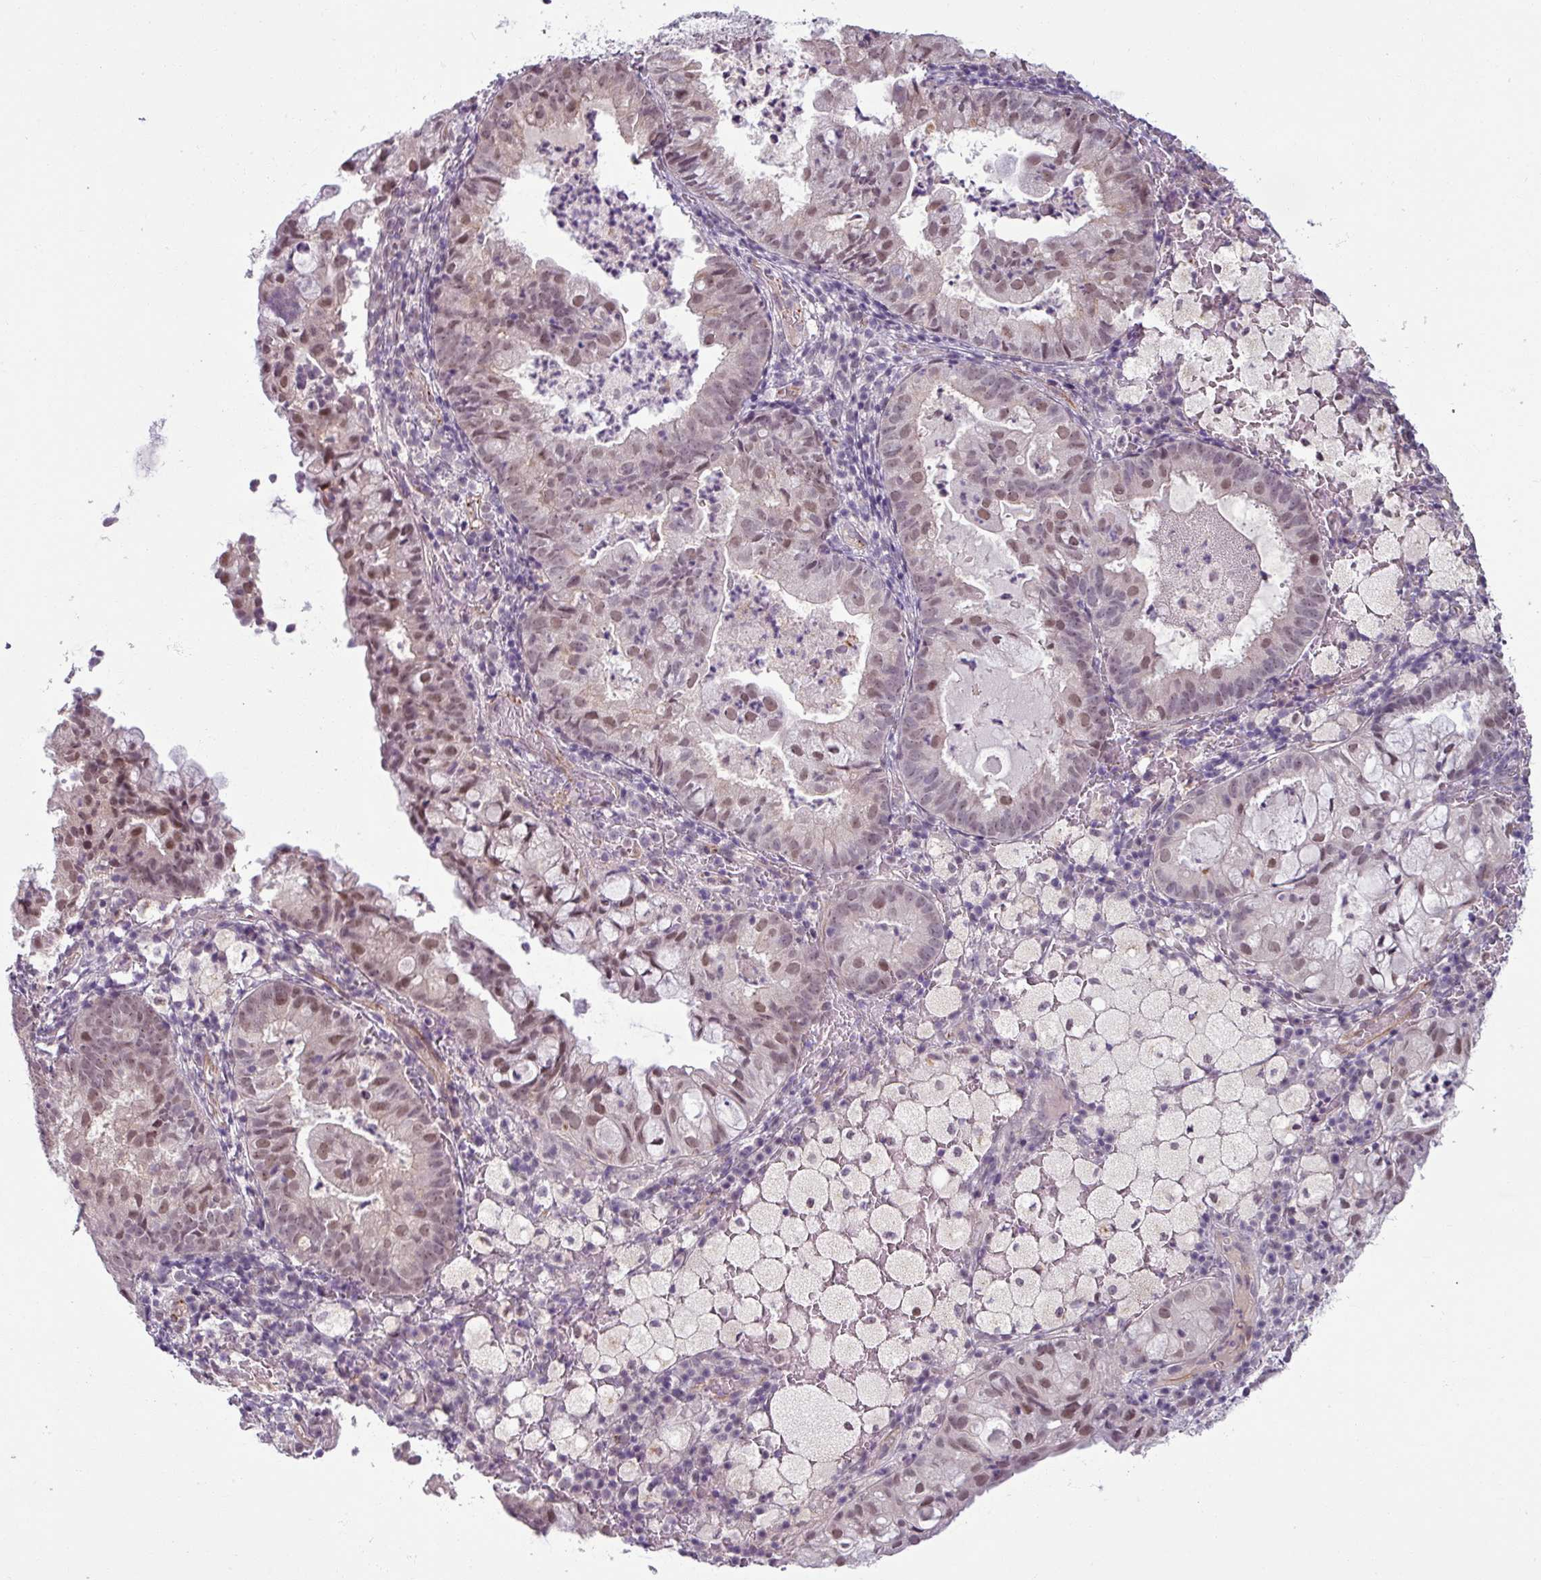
{"staining": {"intensity": "moderate", "quantity": ">75%", "location": "nuclear"}, "tissue": "endometrial cancer", "cell_type": "Tumor cells", "image_type": "cancer", "snomed": [{"axis": "morphology", "description": "Adenocarcinoma, NOS"}, {"axis": "topography", "description": "Endometrium"}], "caption": "Tumor cells show moderate nuclear expression in approximately >75% of cells in endometrial cancer.", "gene": "UVSSA", "patient": {"sex": "female", "age": 80}}